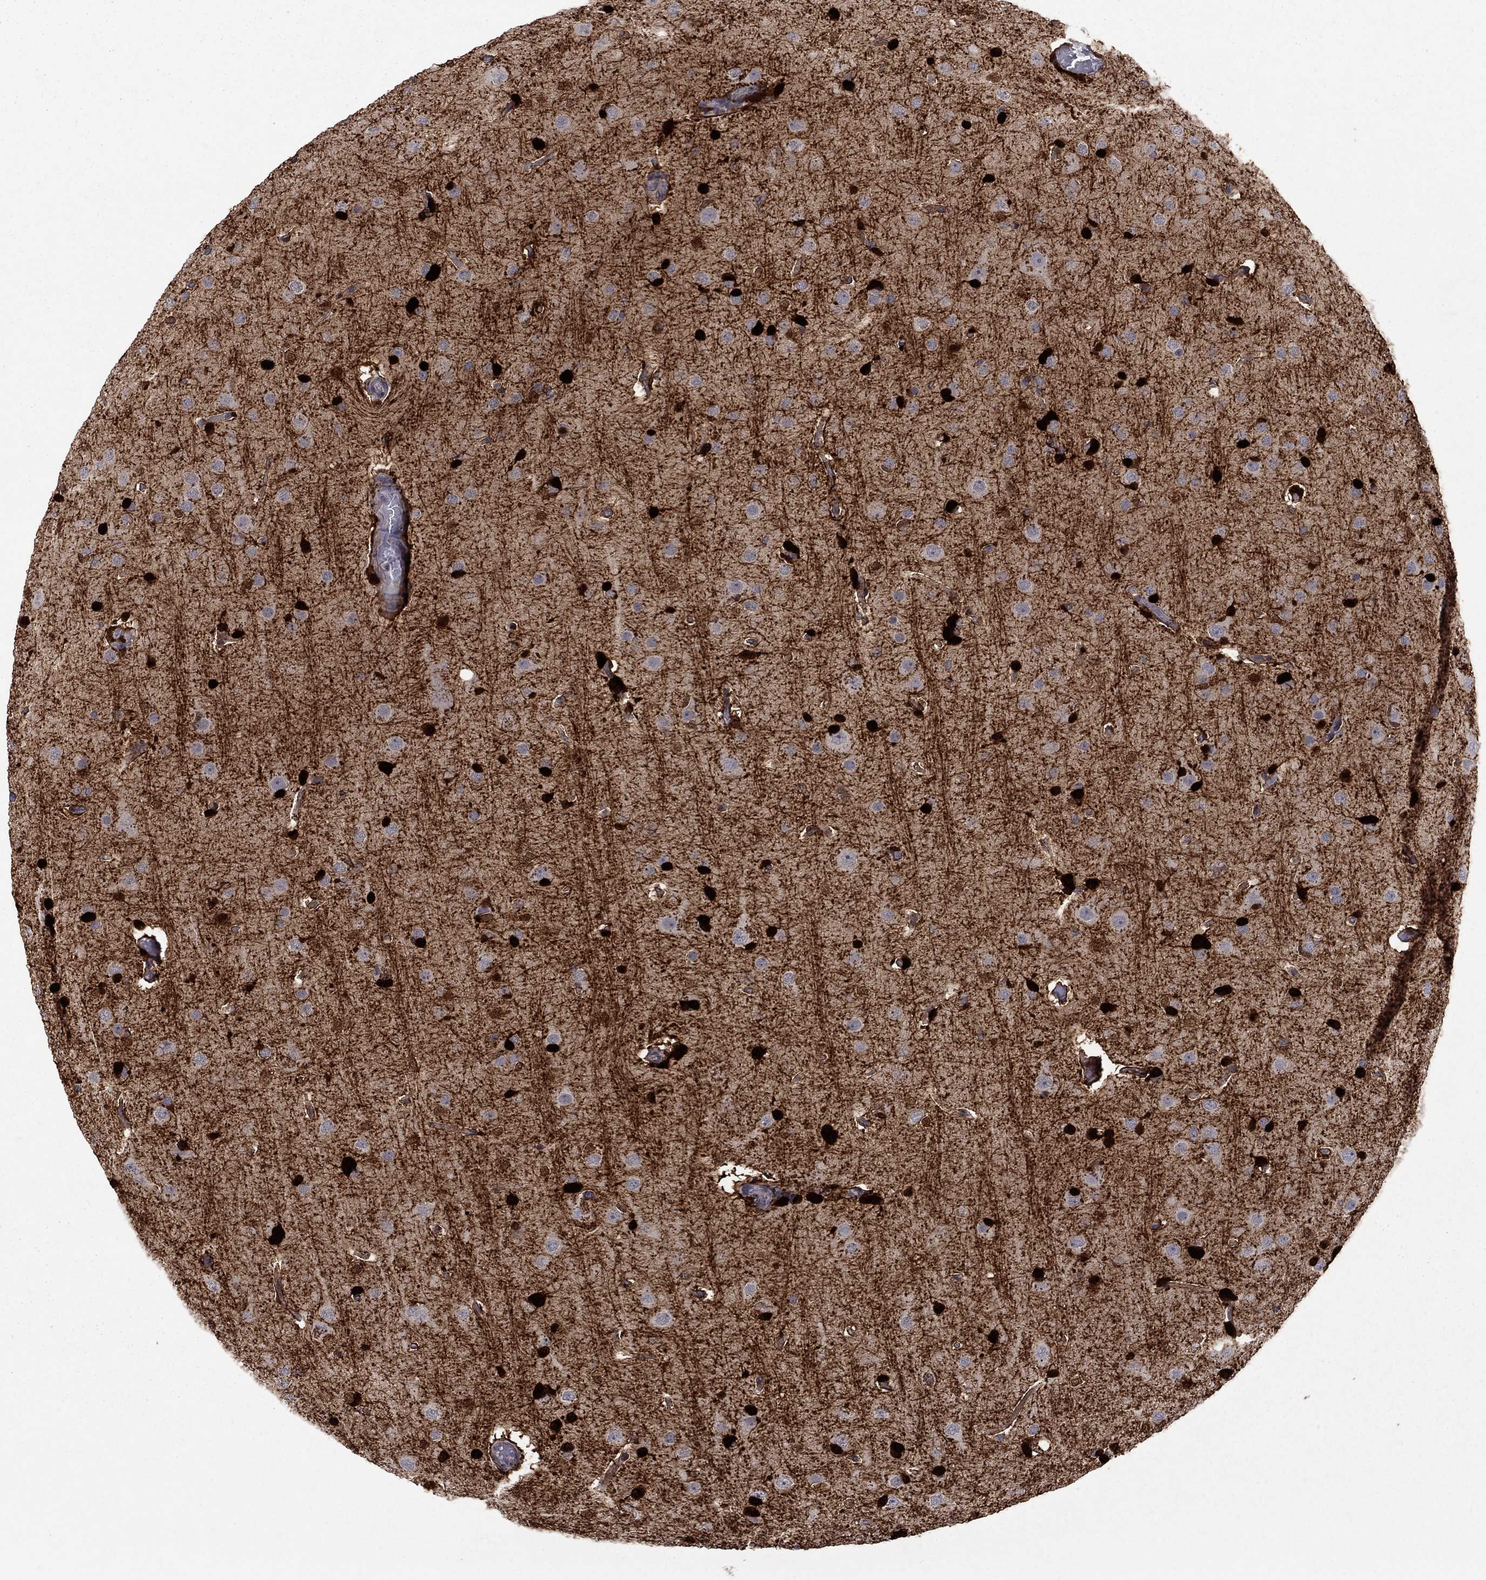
{"staining": {"intensity": "strong", "quantity": "25%-75%", "location": "nuclear"}, "tissue": "glioma", "cell_type": "Tumor cells", "image_type": "cancer", "snomed": [{"axis": "morphology", "description": "Glioma, malignant, Low grade"}, {"axis": "topography", "description": "Brain"}], "caption": "Immunohistochemical staining of glioma shows strong nuclear protein staining in about 25%-75% of tumor cells.", "gene": "CBR1", "patient": {"sex": "male", "age": 41}}